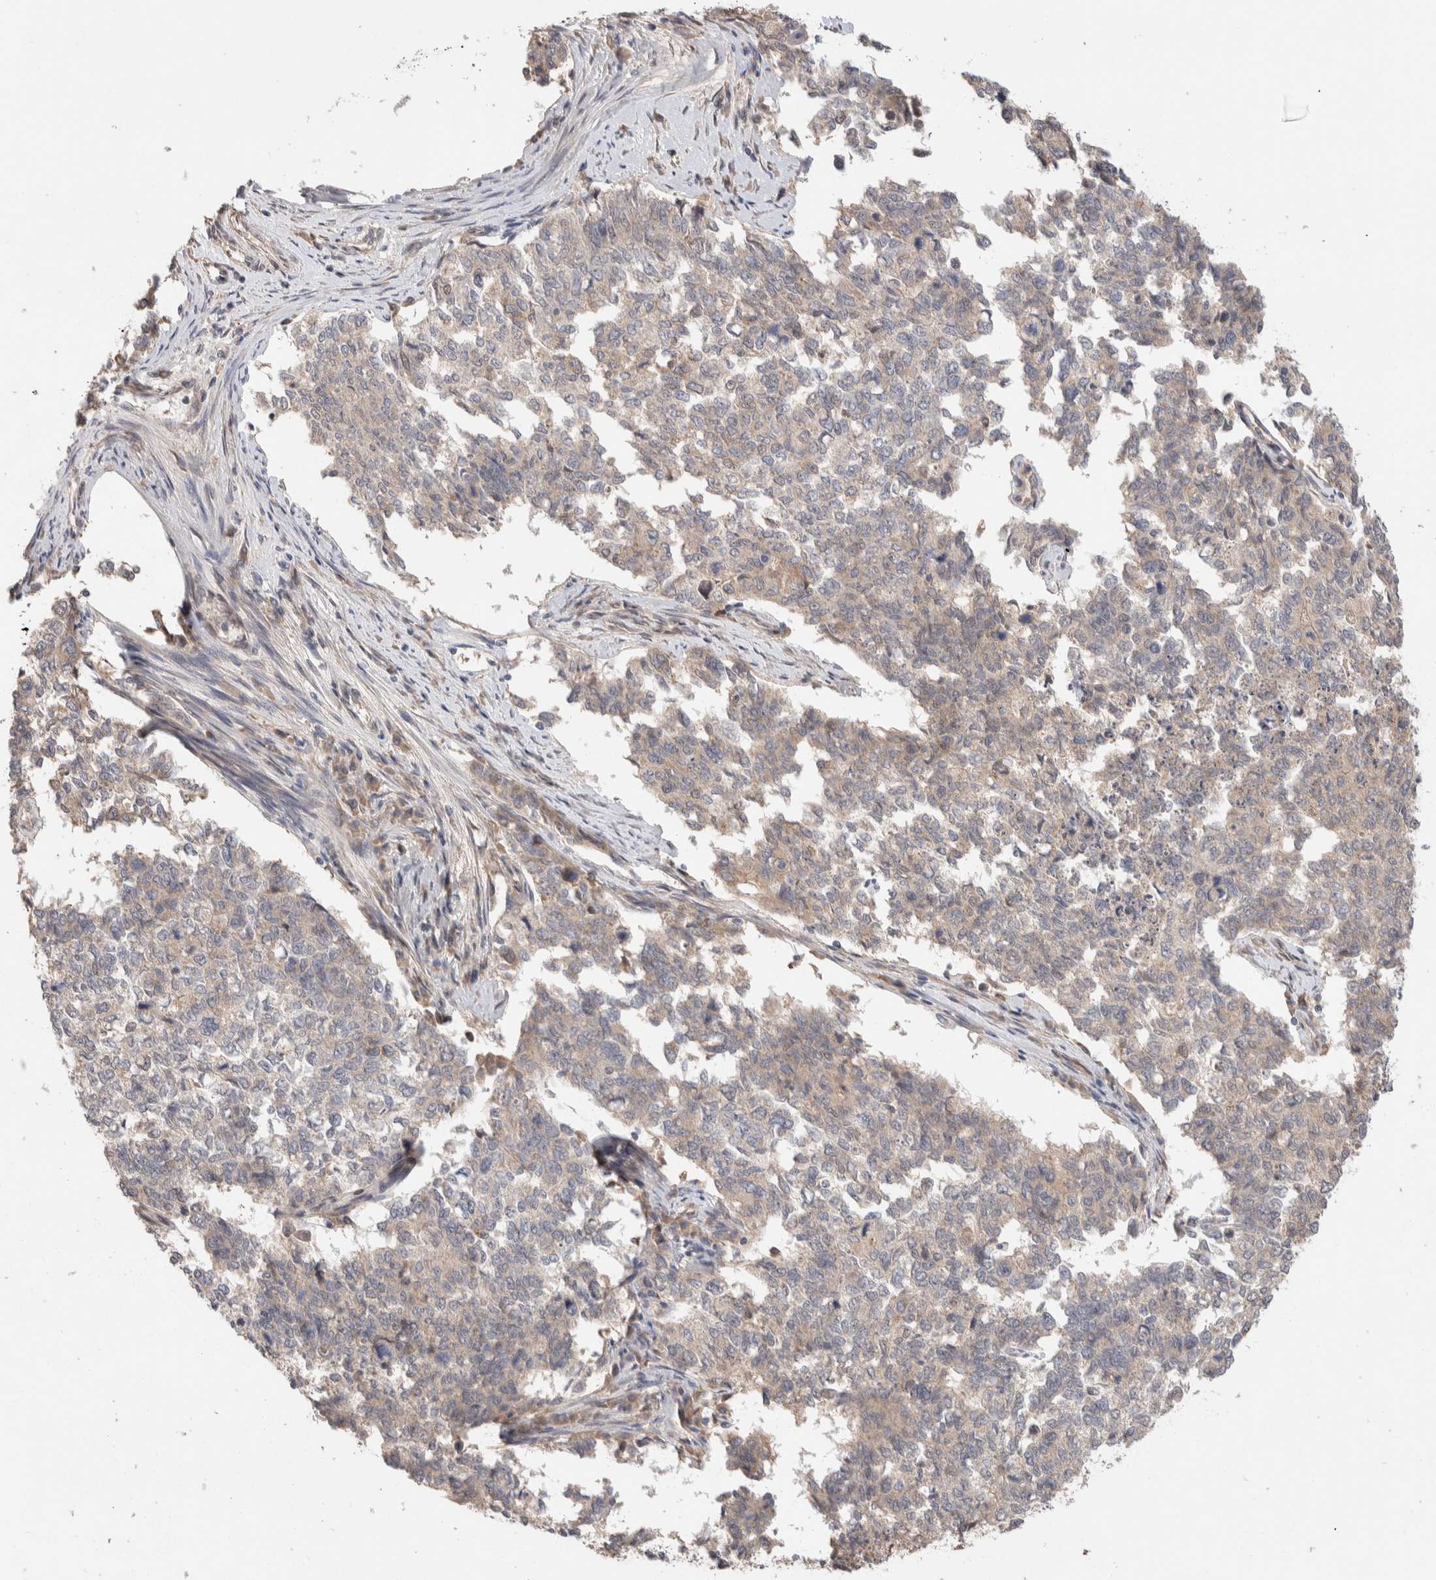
{"staining": {"intensity": "weak", "quantity": "25%-75%", "location": "cytoplasmic/membranous"}, "tissue": "cervical cancer", "cell_type": "Tumor cells", "image_type": "cancer", "snomed": [{"axis": "morphology", "description": "Squamous cell carcinoma, NOS"}, {"axis": "topography", "description": "Cervix"}], "caption": "Protein staining of cervical cancer (squamous cell carcinoma) tissue shows weak cytoplasmic/membranous positivity in about 25%-75% of tumor cells.", "gene": "PRDM15", "patient": {"sex": "female", "age": 63}}